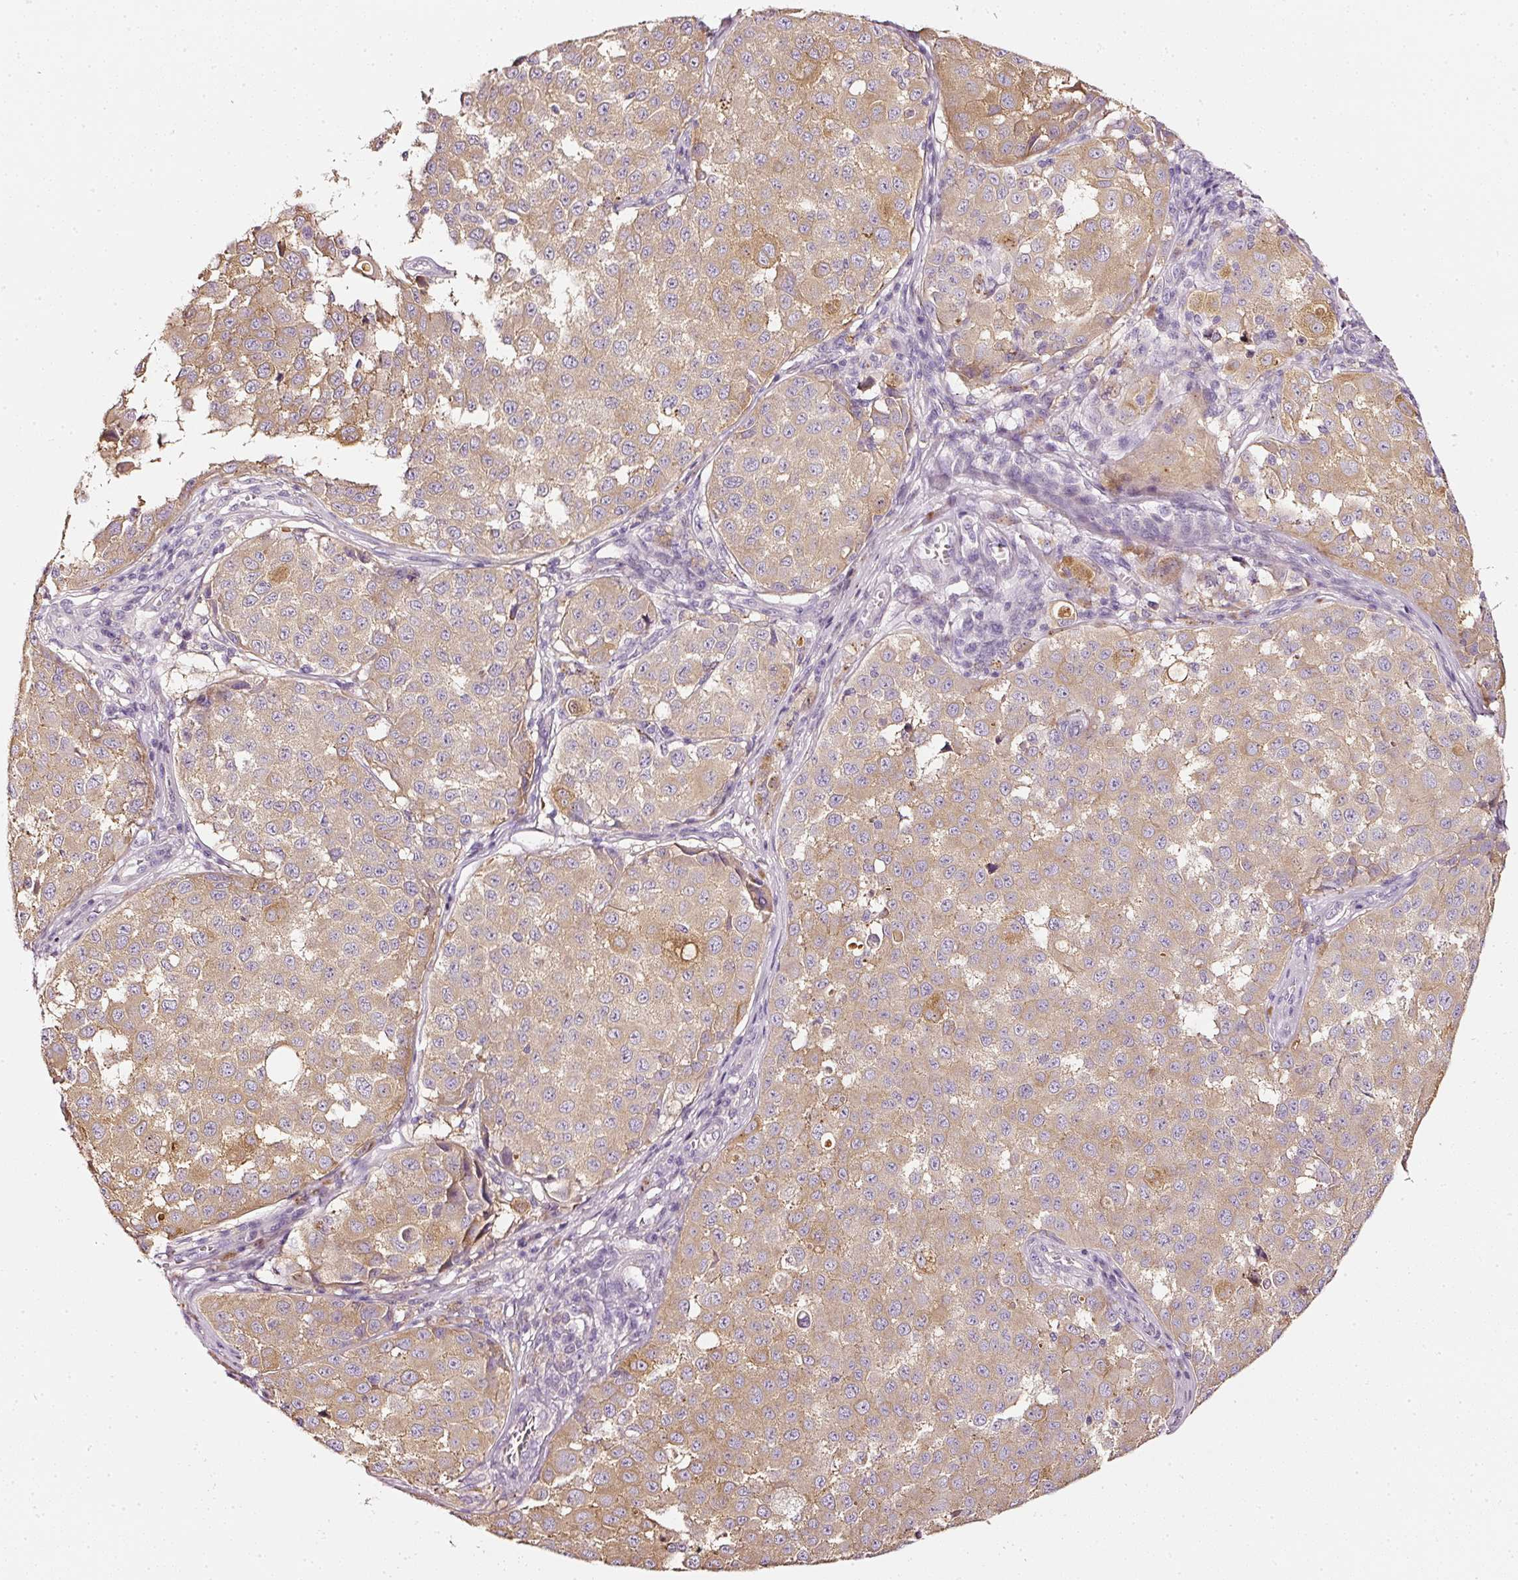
{"staining": {"intensity": "moderate", "quantity": ">75%", "location": "cytoplasmic/membranous"}, "tissue": "melanoma", "cell_type": "Tumor cells", "image_type": "cancer", "snomed": [{"axis": "morphology", "description": "Malignant melanoma, NOS"}, {"axis": "topography", "description": "Skin"}], "caption": "Immunohistochemistry histopathology image of malignant melanoma stained for a protein (brown), which shows medium levels of moderate cytoplasmic/membranous staining in approximately >75% of tumor cells.", "gene": "CNP", "patient": {"sex": "male", "age": 64}}